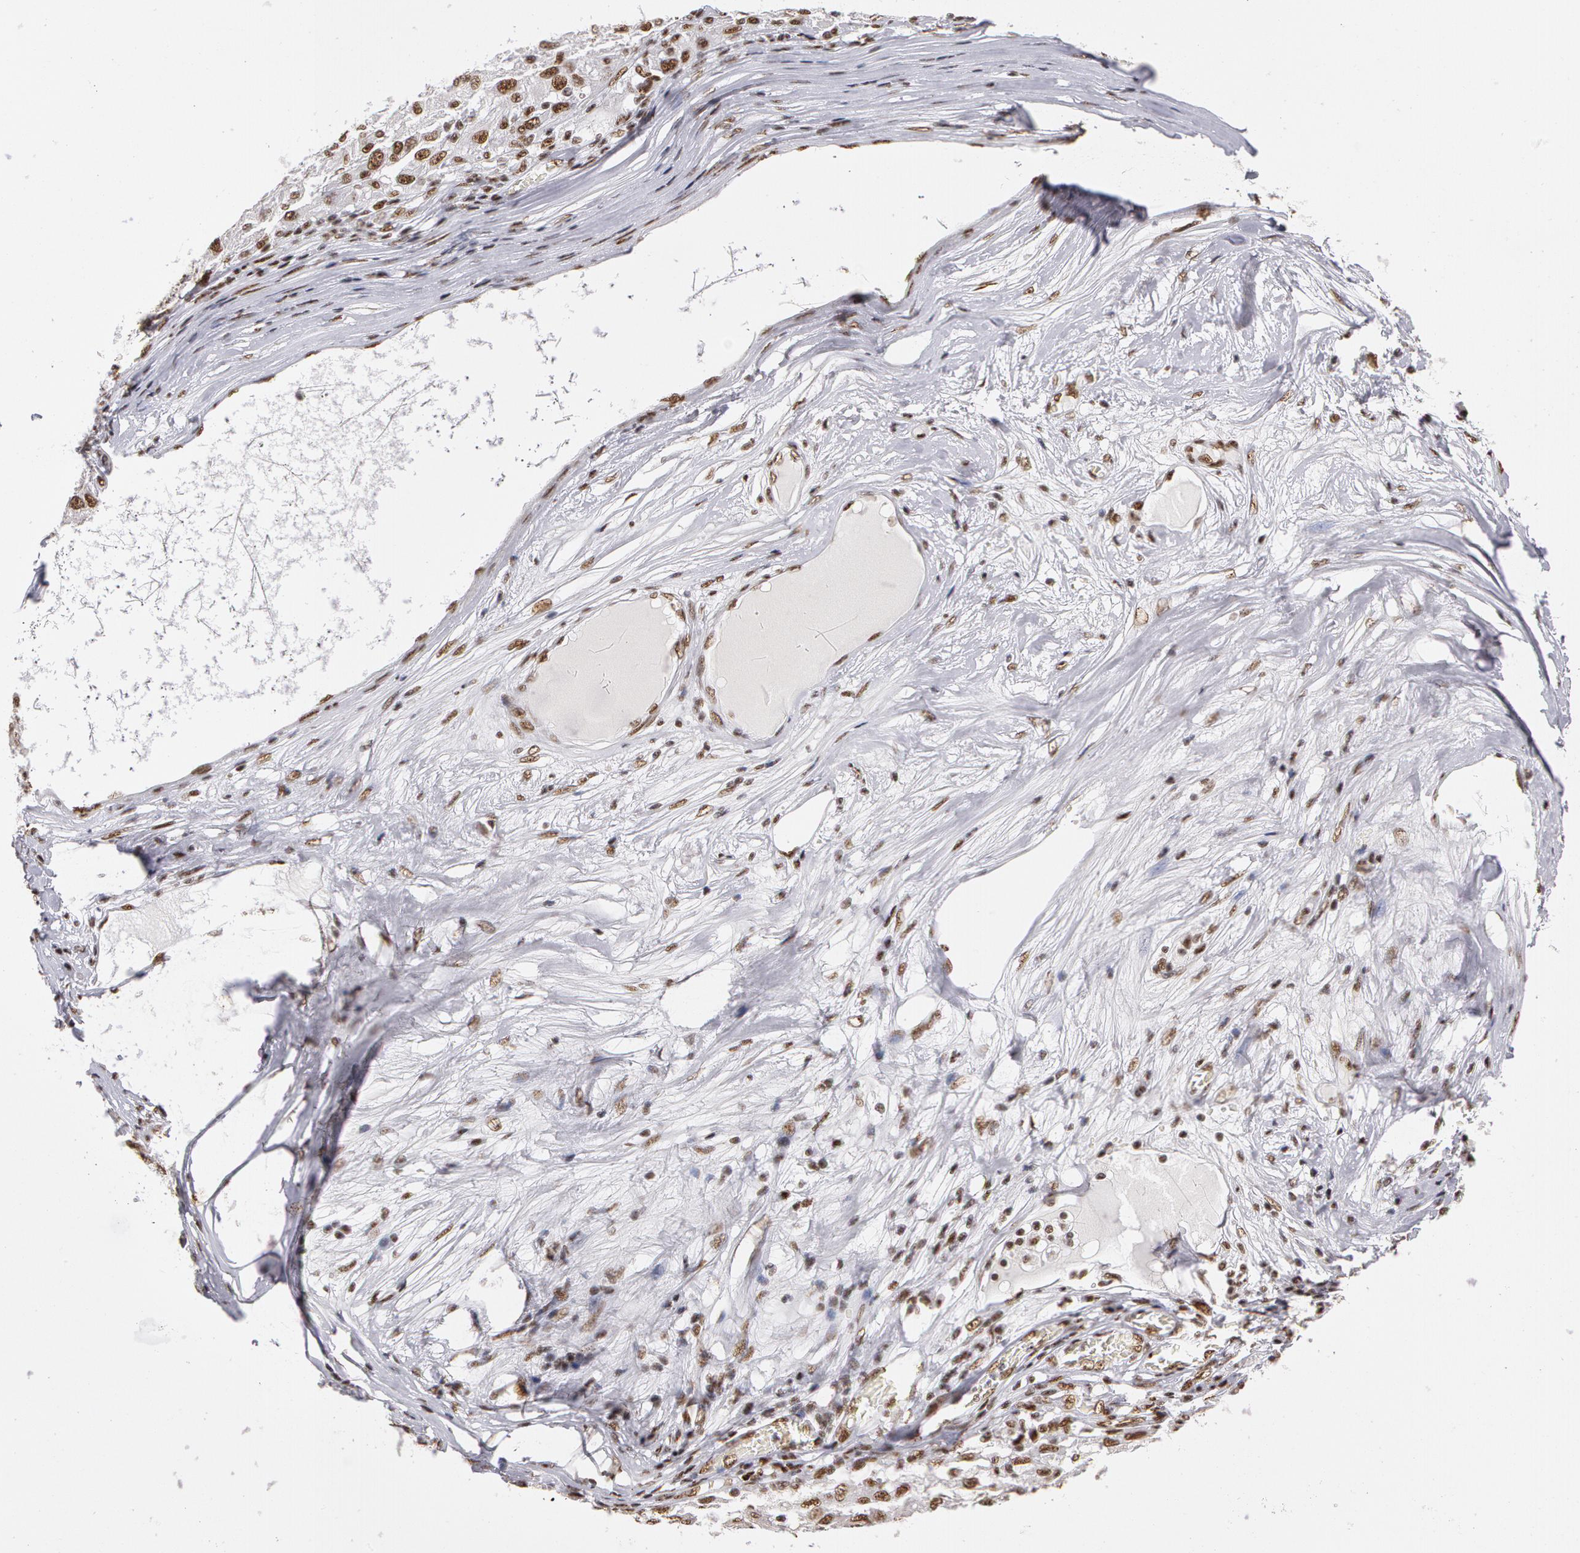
{"staining": {"intensity": "moderate", "quantity": ">75%", "location": "nuclear"}, "tissue": "melanoma", "cell_type": "Tumor cells", "image_type": "cancer", "snomed": [{"axis": "morphology", "description": "Malignant melanoma, NOS"}, {"axis": "topography", "description": "Skin"}], "caption": "Moderate nuclear protein staining is appreciated in approximately >75% of tumor cells in malignant melanoma.", "gene": "PNN", "patient": {"sex": "female", "age": 77}}